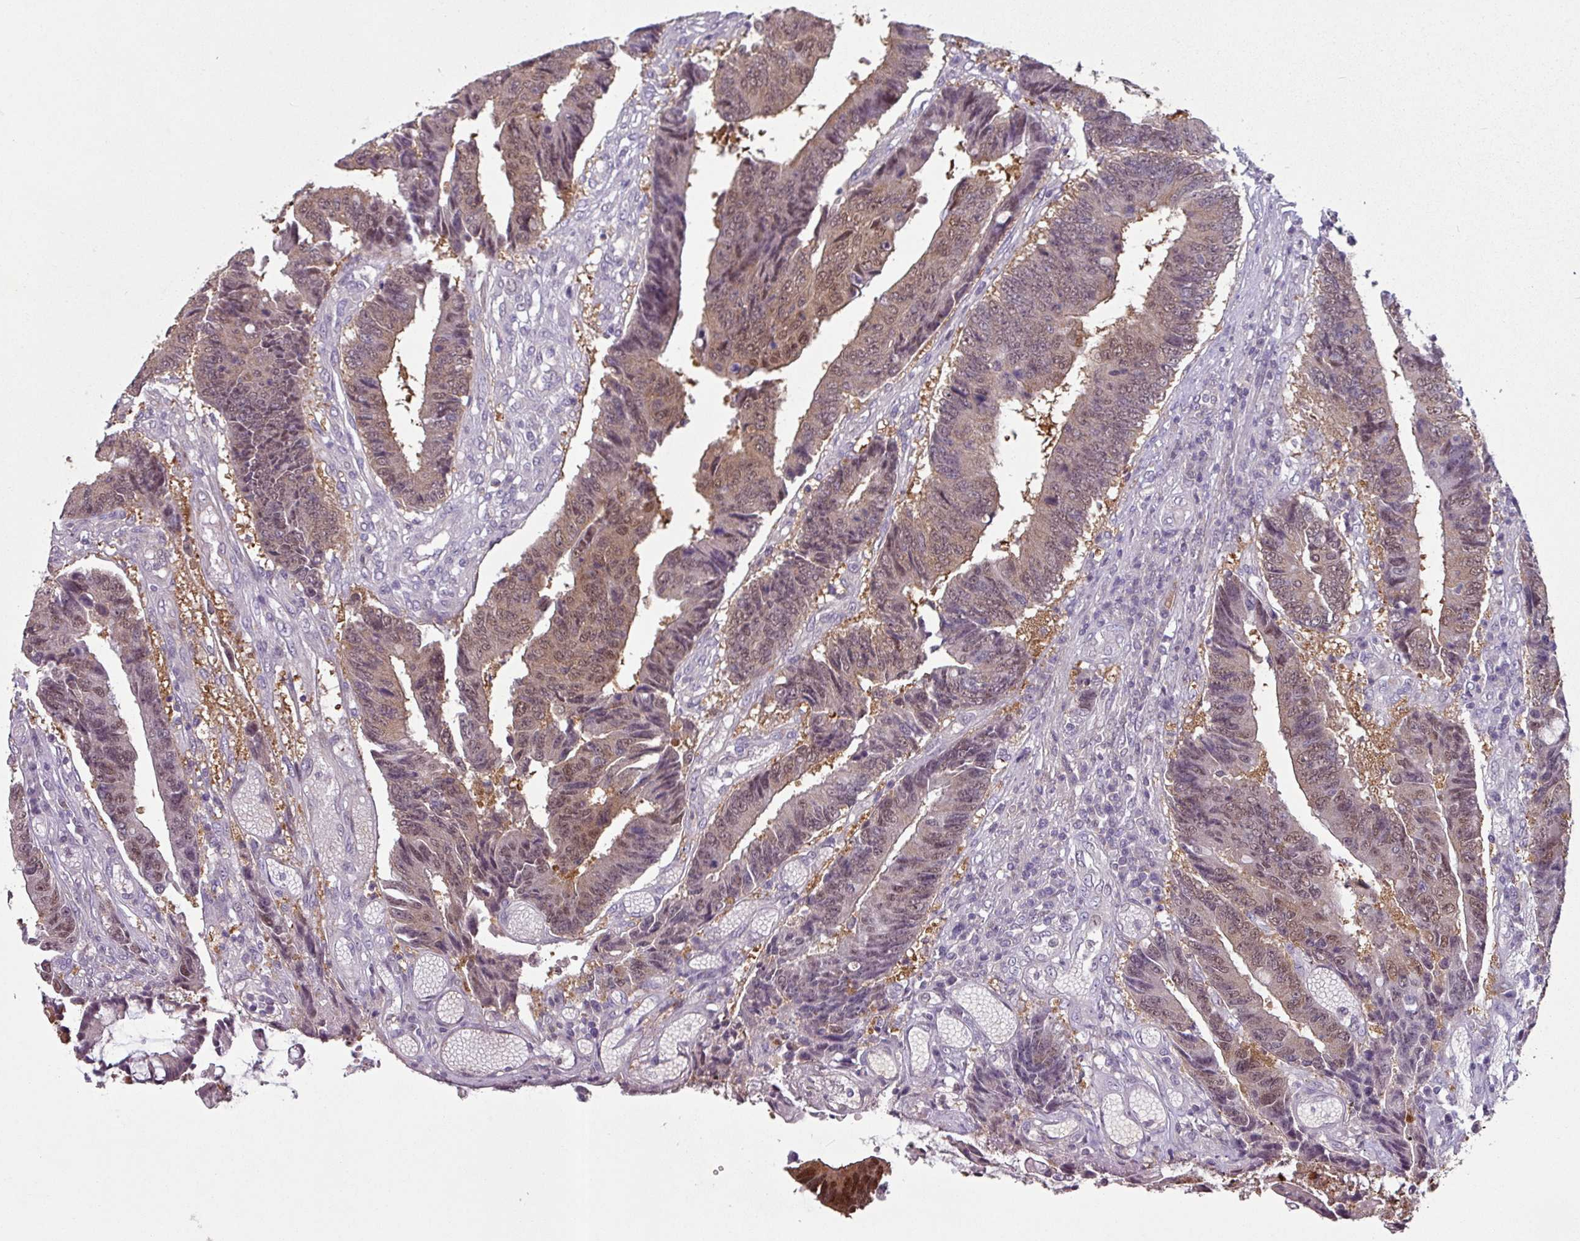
{"staining": {"intensity": "weak", "quantity": ">75%", "location": "cytoplasmic/membranous,nuclear"}, "tissue": "colorectal cancer", "cell_type": "Tumor cells", "image_type": "cancer", "snomed": [{"axis": "morphology", "description": "Adenocarcinoma, NOS"}, {"axis": "topography", "description": "Rectum"}], "caption": "About >75% of tumor cells in adenocarcinoma (colorectal) exhibit weak cytoplasmic/membranous and nuclear protein expression as visualized by brown immunohistochemical staining.", "gene": "TTLL12", "patient": {"sex": "male", "age": 84}}